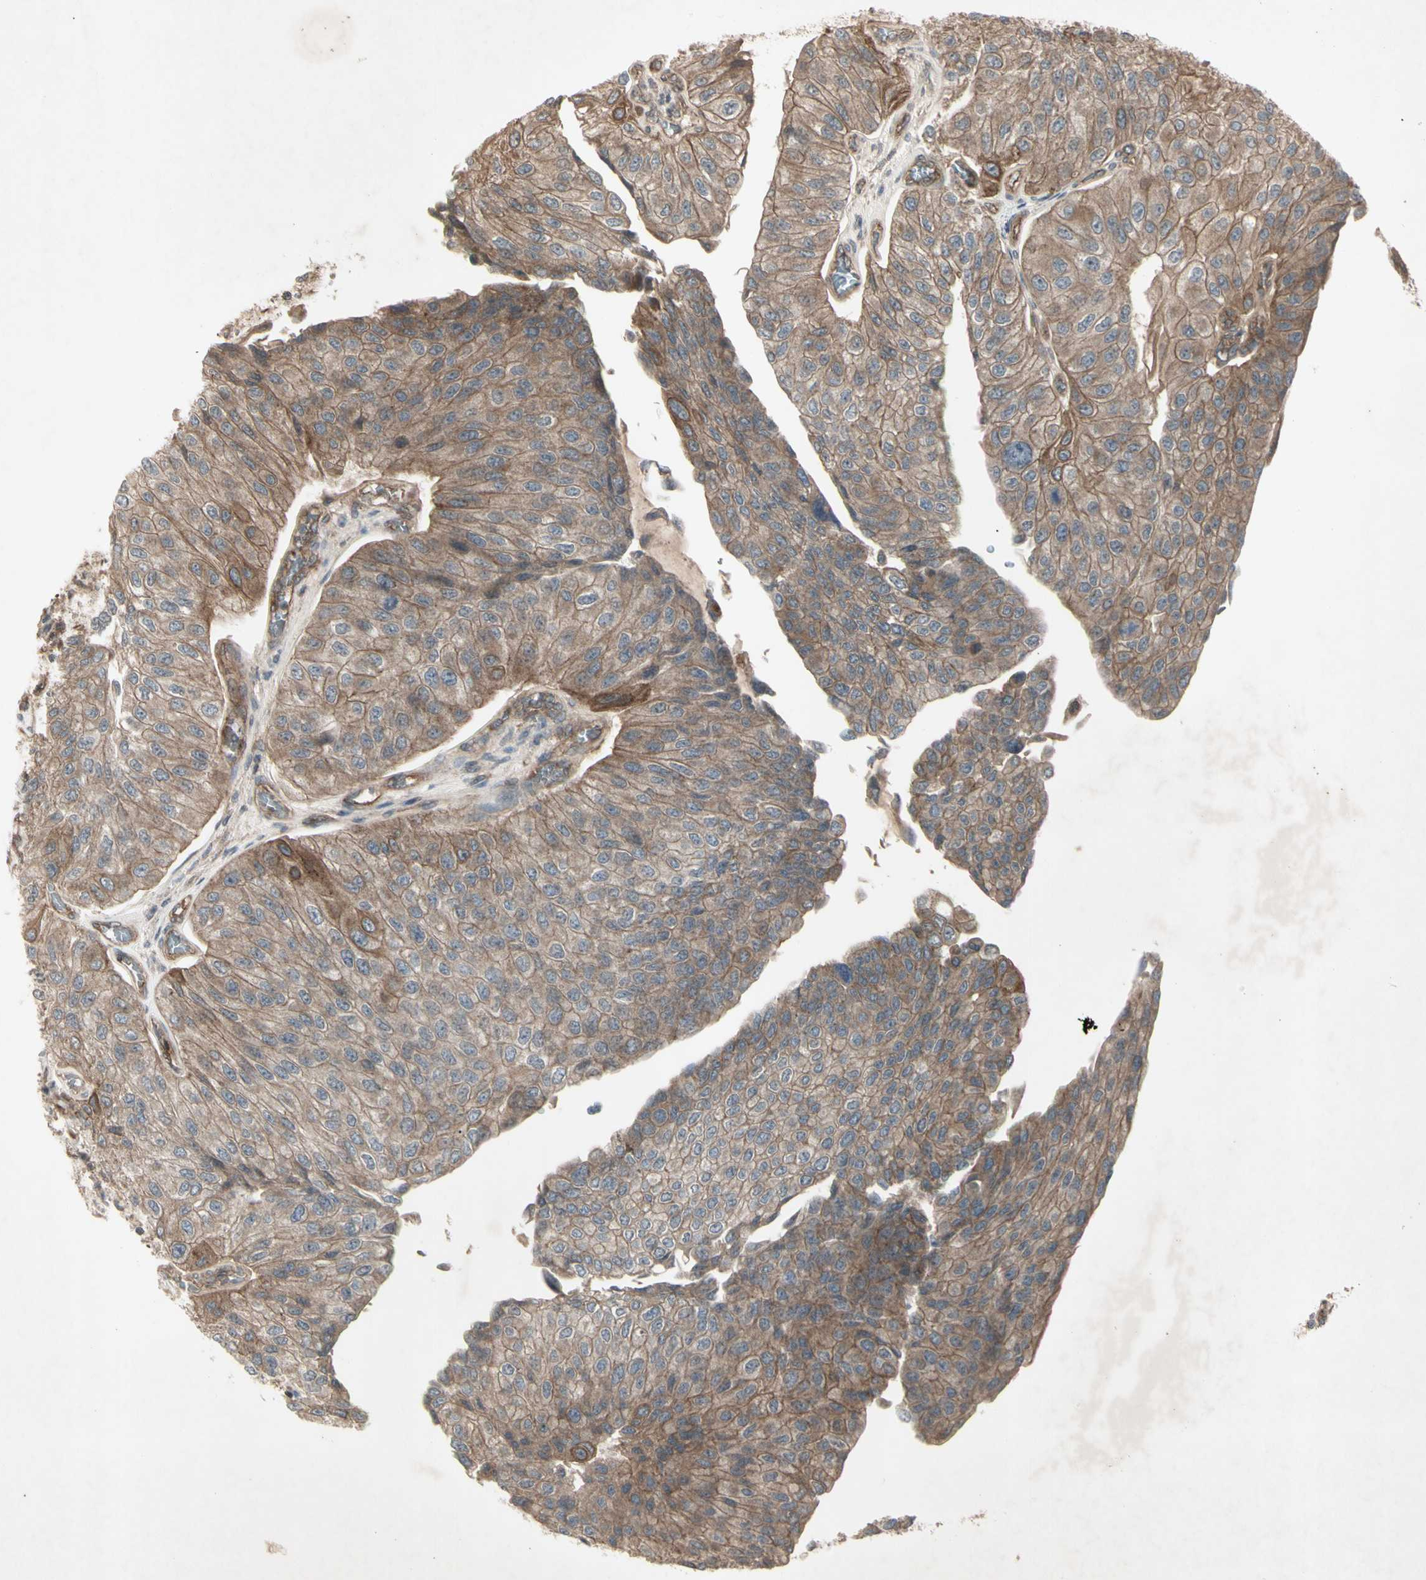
{"staining": {"intensity": "moderate", "quantity": ">75%", "location": "cytoplasmic/membranous"}, "tissue": "urothelial cancer", "cell_type": "Tumor cells", "image_type": "cancer", "snomed": [{"axis": "morphology", "description": "Urothelial carcinoma, High grade"}, {"axis": "topography", "description": "Kidney"}, {"axis": "topography", "description": "Urinary bladder"}], "caption": "Urothelial cancer tissue exhibits moderate cytoplasmic/membranous positivity in about >75% of tumor cells", "gene": "JAG1", "patient": {"sex": "male", "age": 77}}